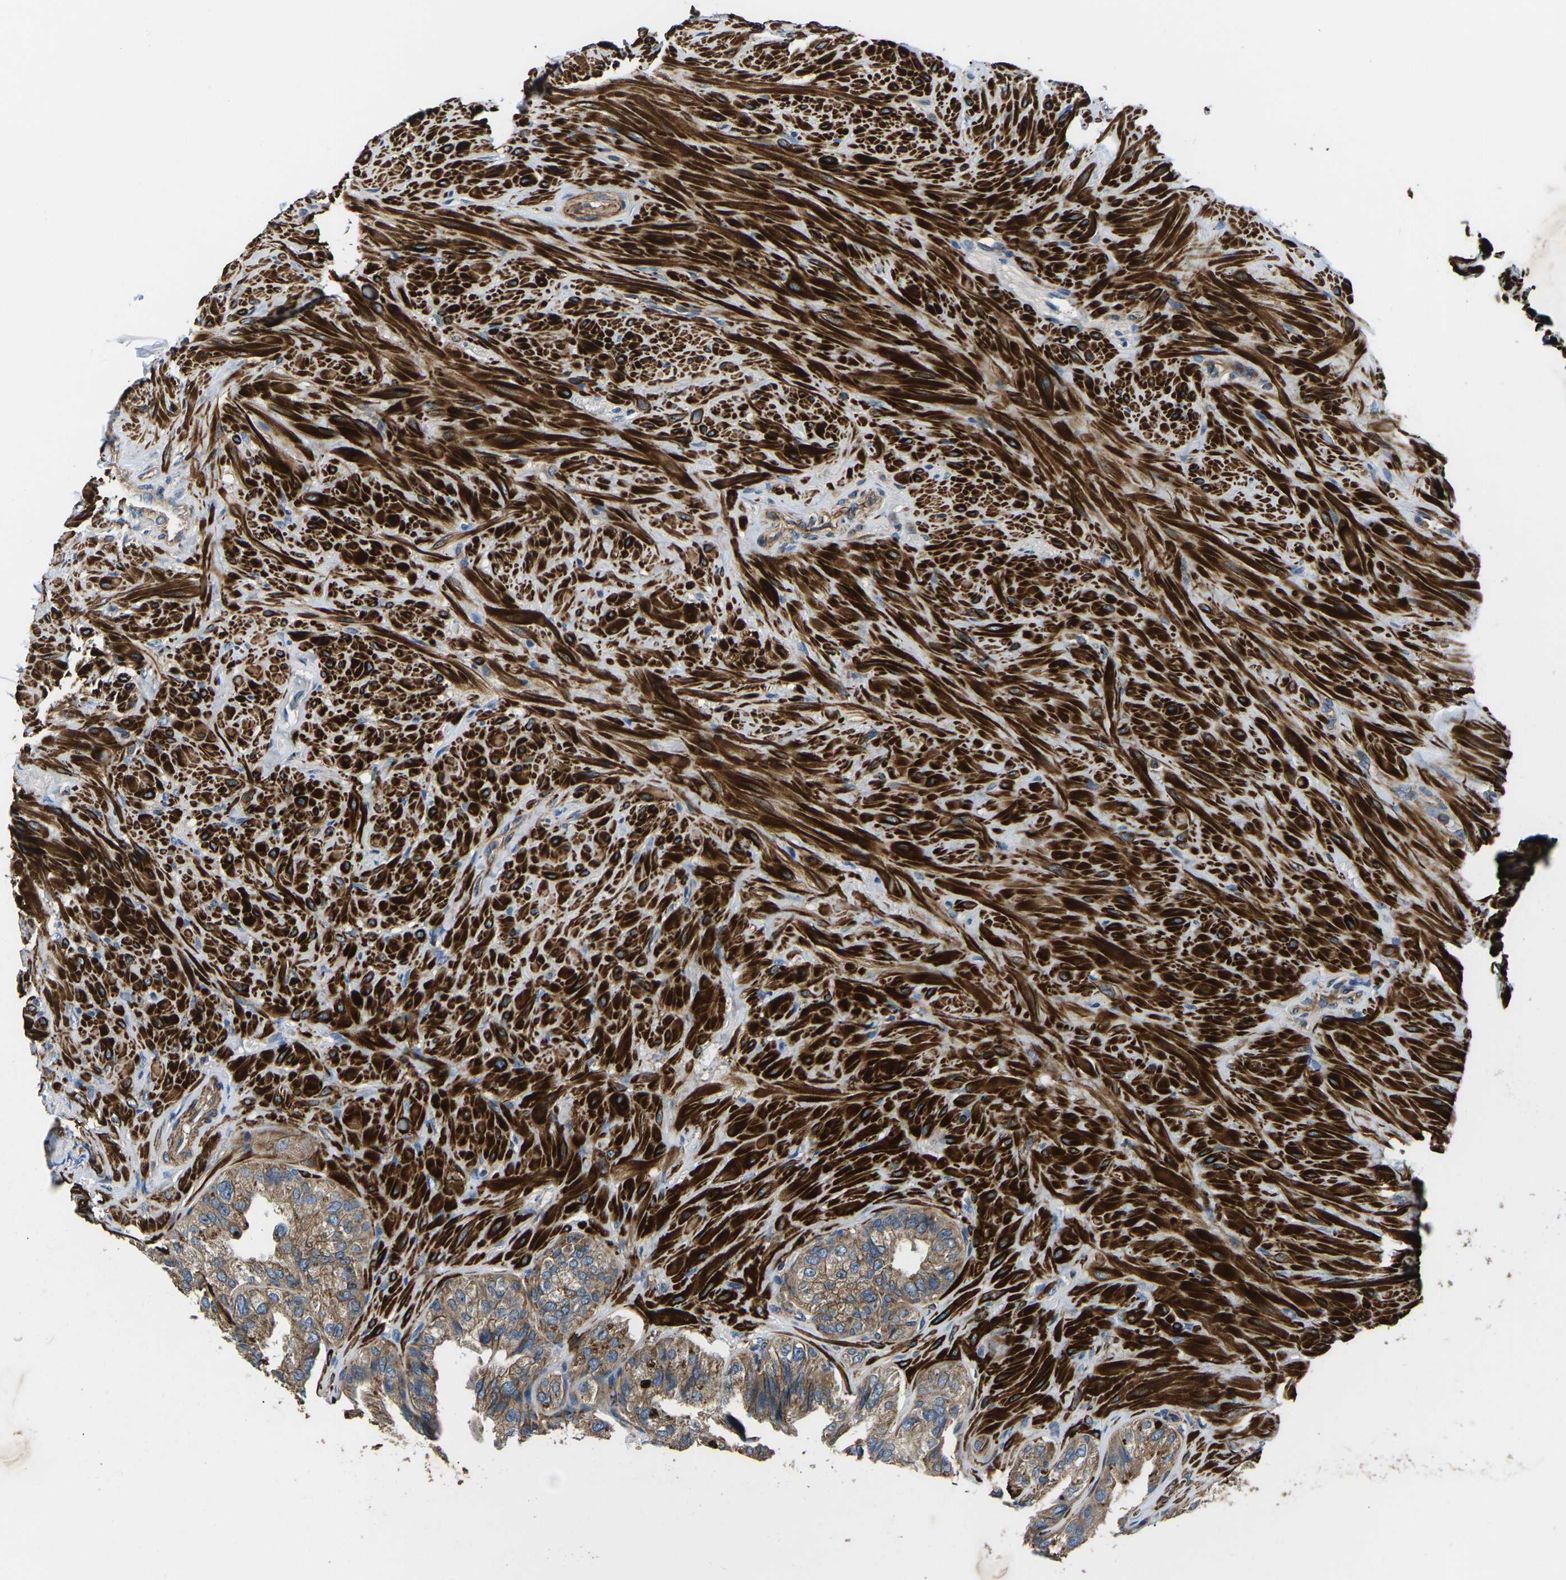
{"staining": {"intensity": "moderate", "quantity": ">75%", "location": "cytoplasmic/membranous"}, "tissue": "seminal vesicle", "cell_type": "Glandular cells", "image_type": "normal", "snomed": [{"axis": "morphology", "description": "Normal tissue, NOS"}, {"axis": "topography", "description": "Seminal veicle"}], "caption": "Glandular cells show moderate cytoplasmic/membranous expression in about >75% of cells in normal seminal vesicle. The protein of interest is stained brown, and the nuclei are stained in blue (DAB (3,3'-diaminobenzidine) IHC with brightfield microscopy, high magnification).", "gene": "KCNJ15", "patient": {"sex": "male", "age": 68}}